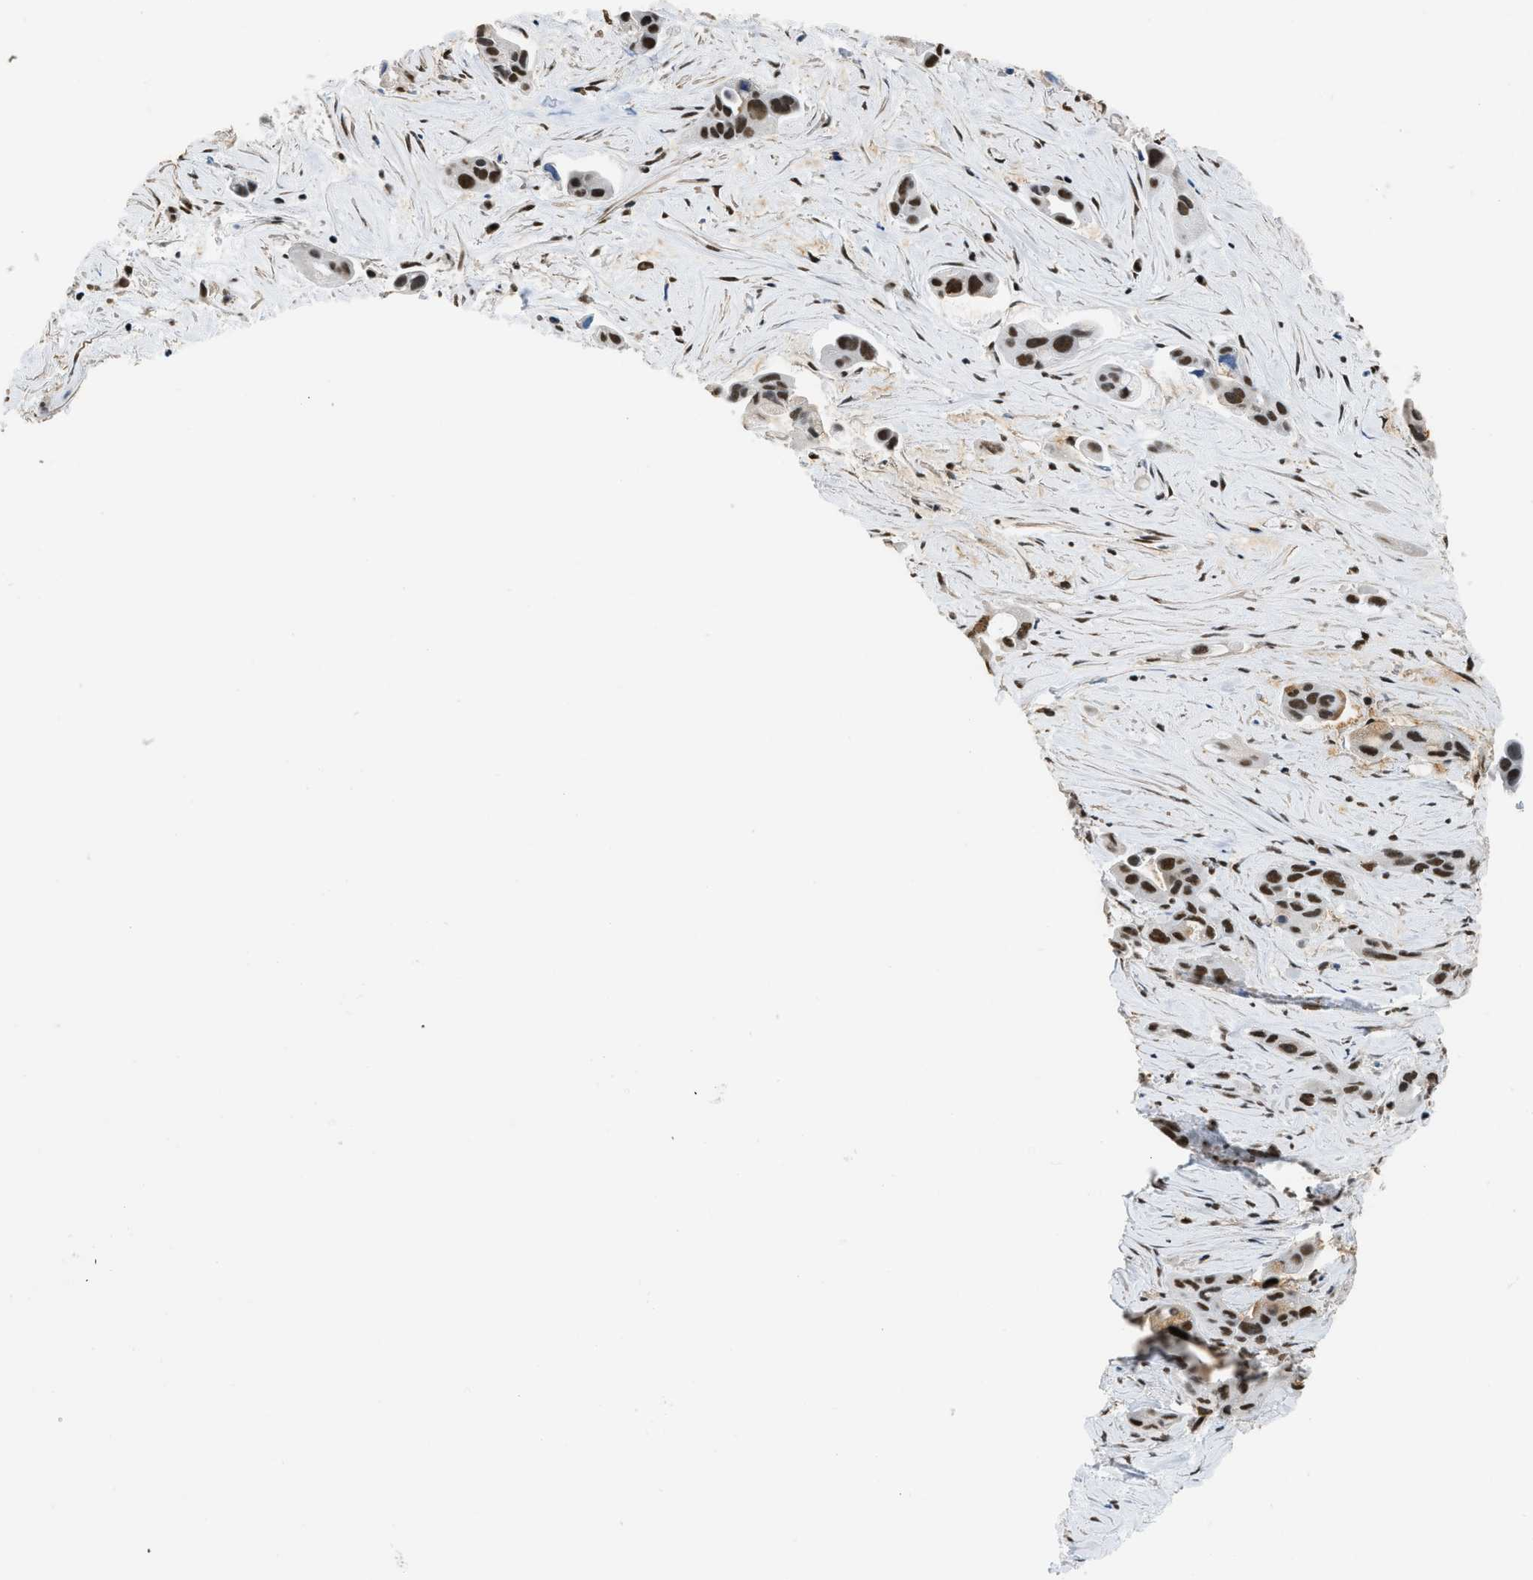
{"staining": {"intensity": "strong", "quantity": ">75%", "location": "nuclear"}, "tissue": "pancreatic cancer", "cell_type": "Tumor cells", "image_type": "cancer", "snomed": [{"axis": "morphology", "description": "Adenocarcinoma, NOS"}, {"axis": "topography", "description": "Pancreas"}], "caption": "This micrograph shows immunohistochemistry (IHC) staining of human pancreatic adenocarcinoma, with high strong nuclear expression in approximately >75% of tumor cells.", "gene": "SCAF4", "patient": {"sex": "male", "age": 53}}